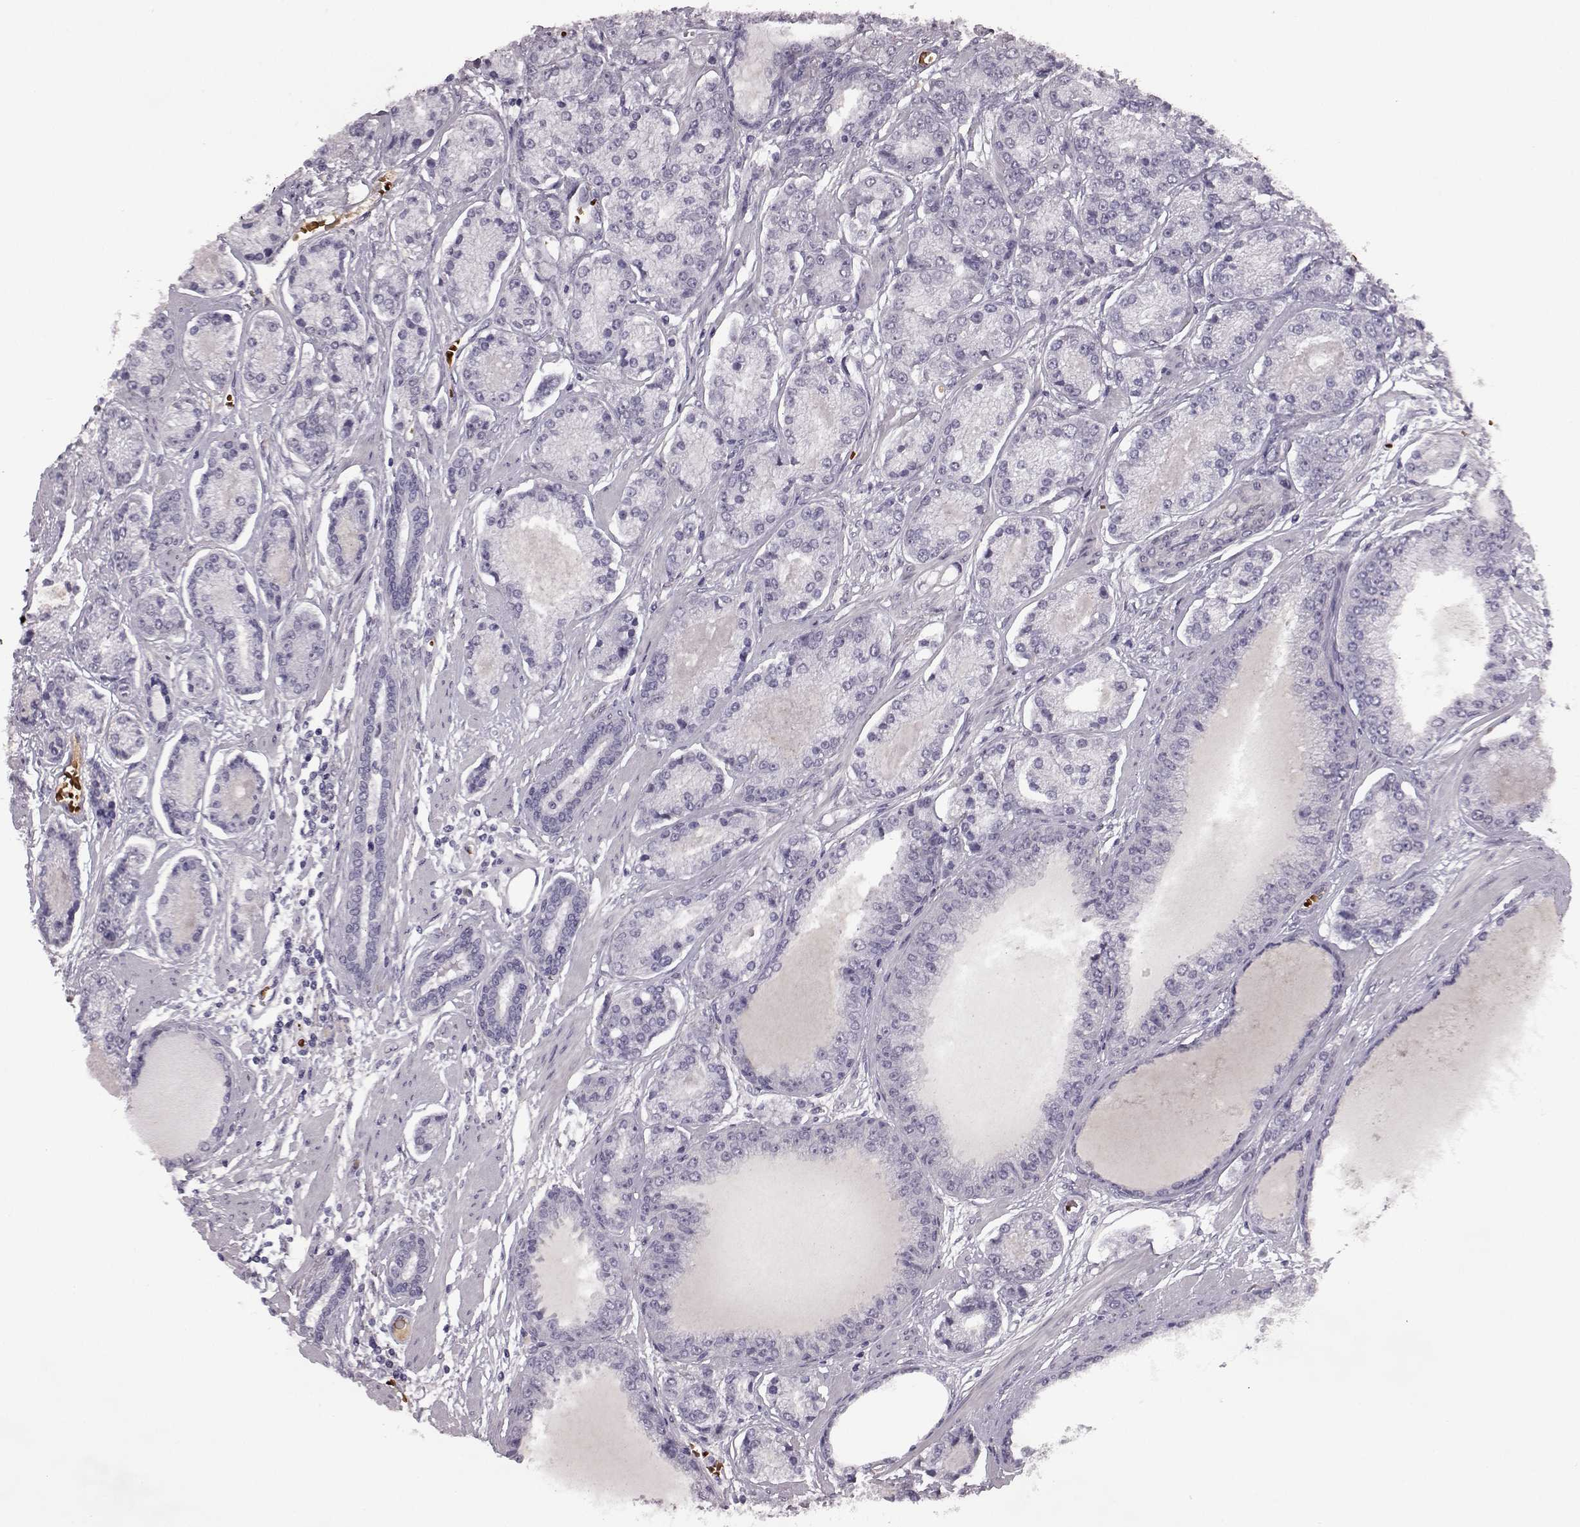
{"staining": {"intensity": "negative", "quantity": "none", "location": "none"}, "tissue": "prostate cancer", "cell_type": "Tumor cells", "image_type": "cancer", "snomed": [{"axis": "morphology", "description": "Adenocarcinoma, NOS"}, {"axis": "topography", "description": "Prostate"}], "caption": "High power microscopy image of an IHC image of adenocarcinoma (prostate), revealing no significant staining in tumor cells.", "gene": "PROP1", "patient": {"sex": "male", "age": 64}}